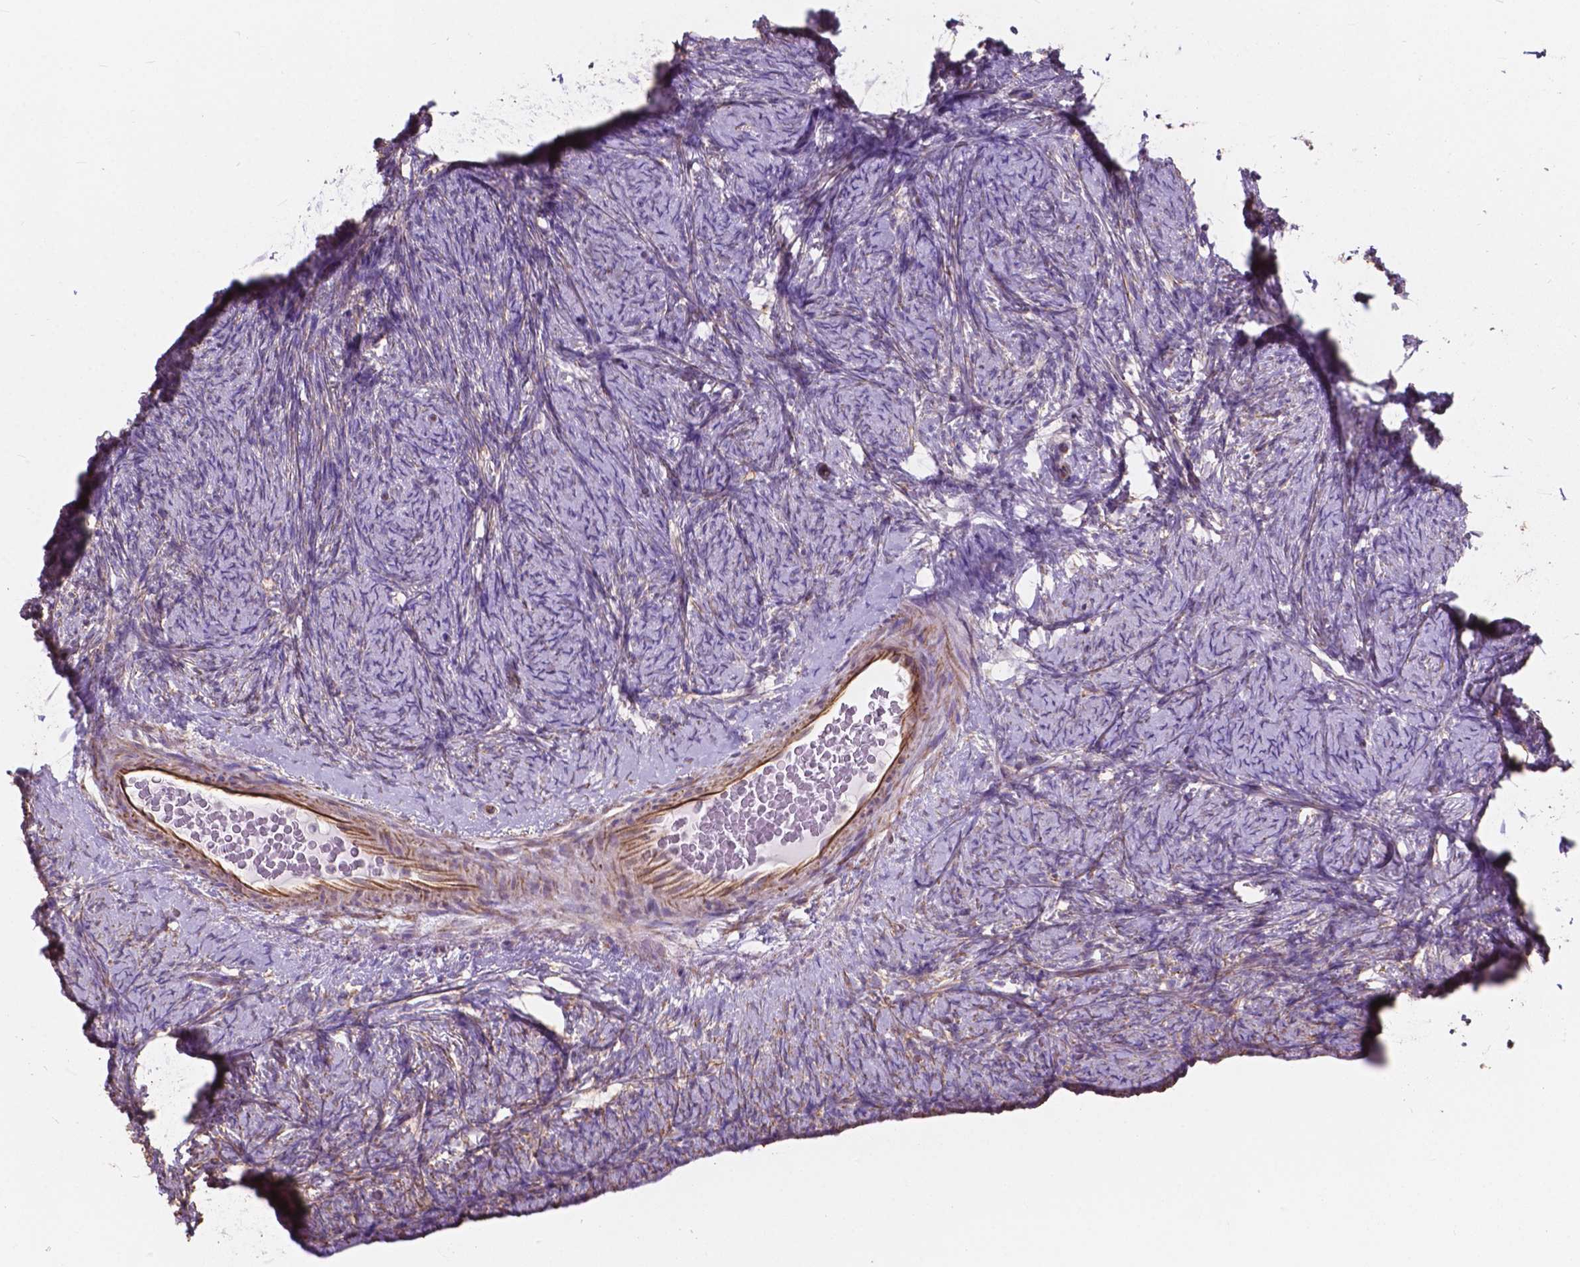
{"staining": {"intensity": "weak", "quantity": "<25%", "location": "cytoplasmic/membranous"}, "tissue": "ovary", "cell_type": "Ovarian stroma cells", "image_type": "normal", "snomed": [{"axis": "morphology", "description": "Normal tissue, NOS"}, {"axis": "topography", "description": "Ovary"}], "caption": "This is an immunohistochemistry (IHC) histopathology image of benign human ovary. There is no expression in ovarian stroma cells.", "gene": "AMOT", "patient": {"sex": "female", "age": 34}}